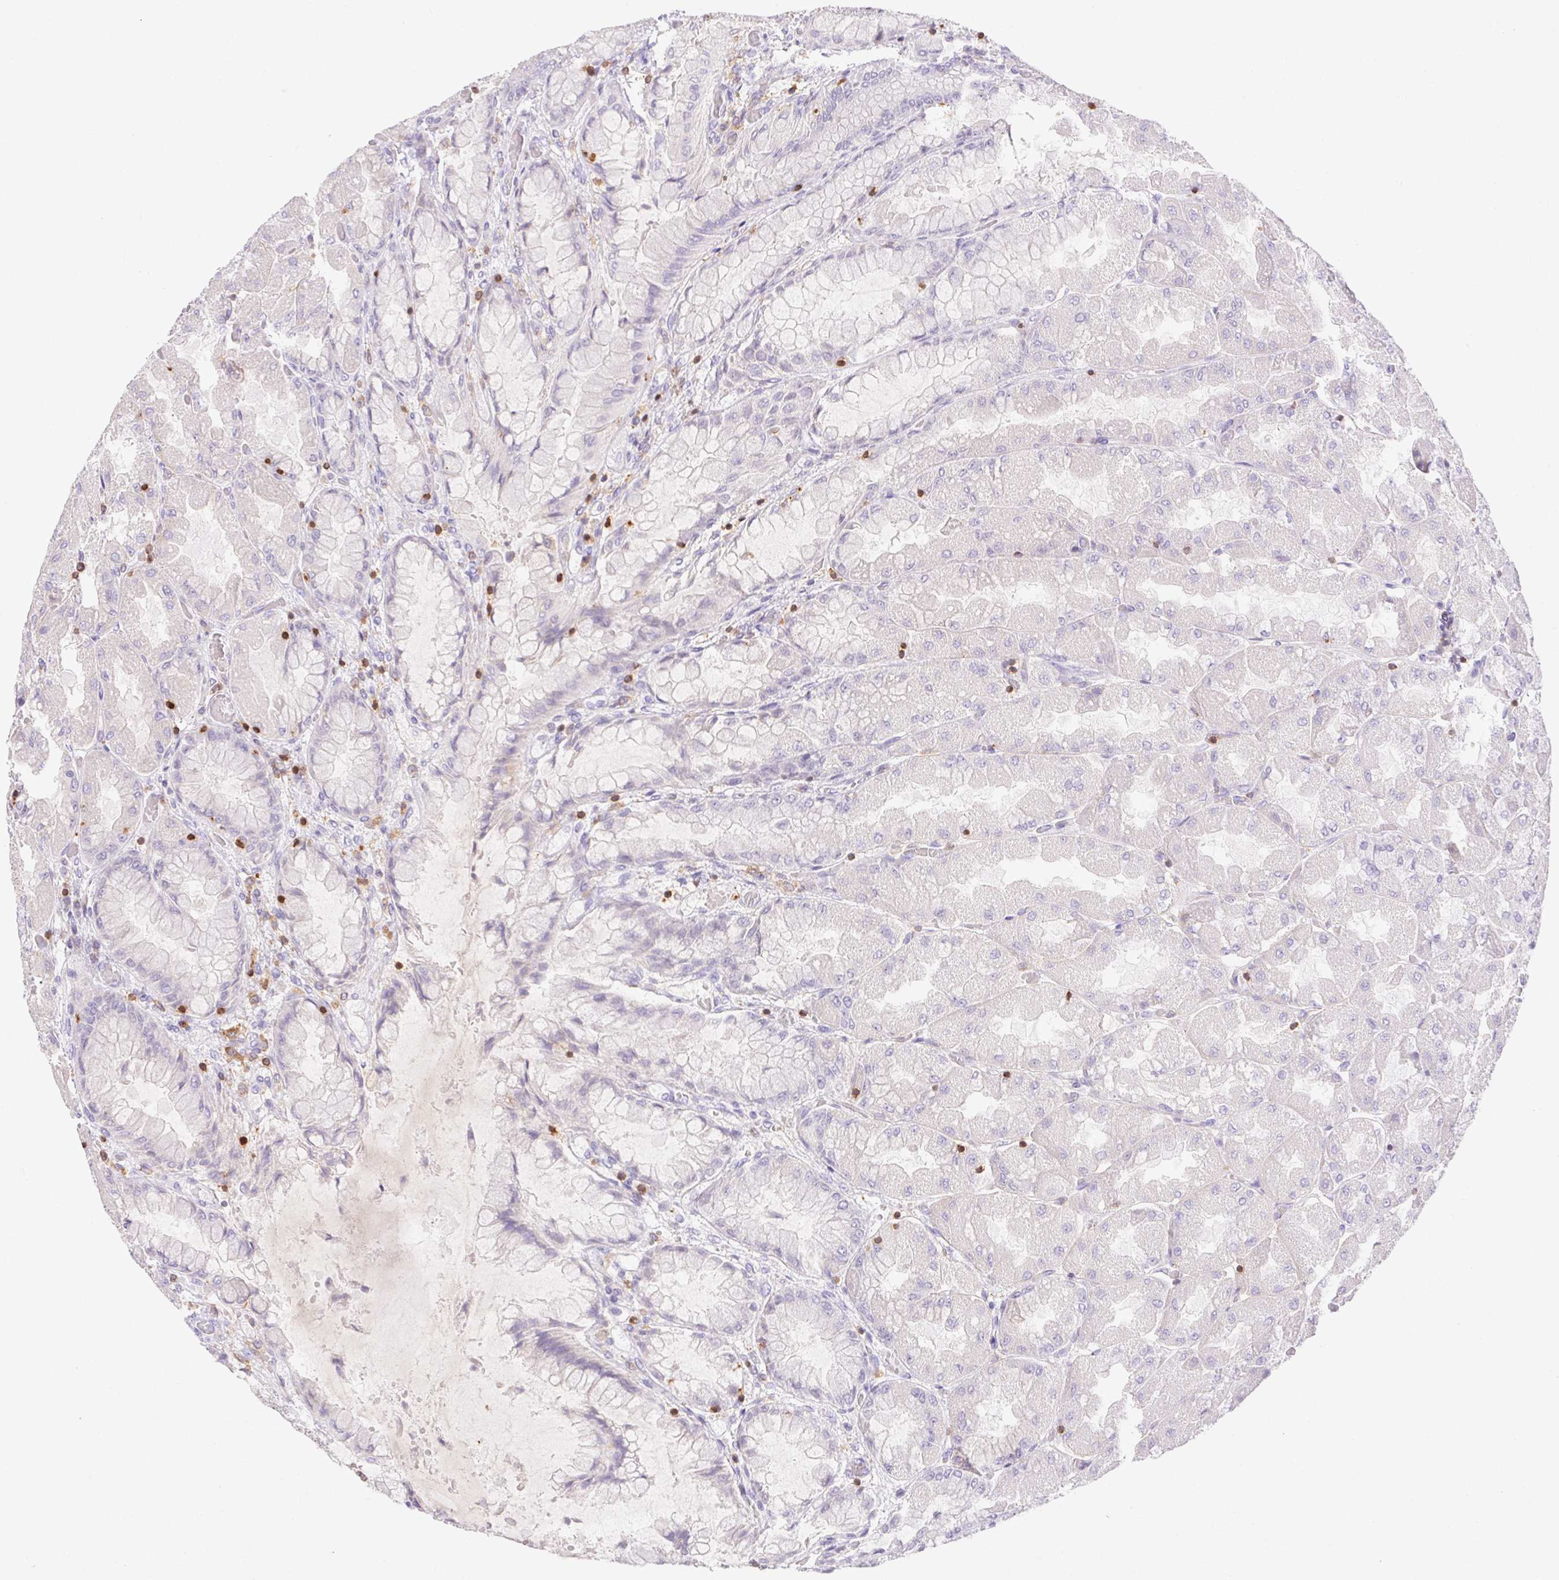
{"staining": {"intensity": "moderate", "quantity": "25%-75%", "location": "cytoplasmic/membranous"}, "tissue": "stomach", "cell_type": "Glandular cells", "image_type": "normal", "snomed": [{"axis": "morphology", "description": "Normal tissue, NOS"}, {"axis": "topography", "description": "Stomach"}], "caption": "Stomach stained for a protein (brown) exhibits moderate cytoplasmic/membranous positive positivity in about 25%-75% of glandular cells.", "gene": "APBB1IP", "patient": {"sex": "female", "age": 61}}